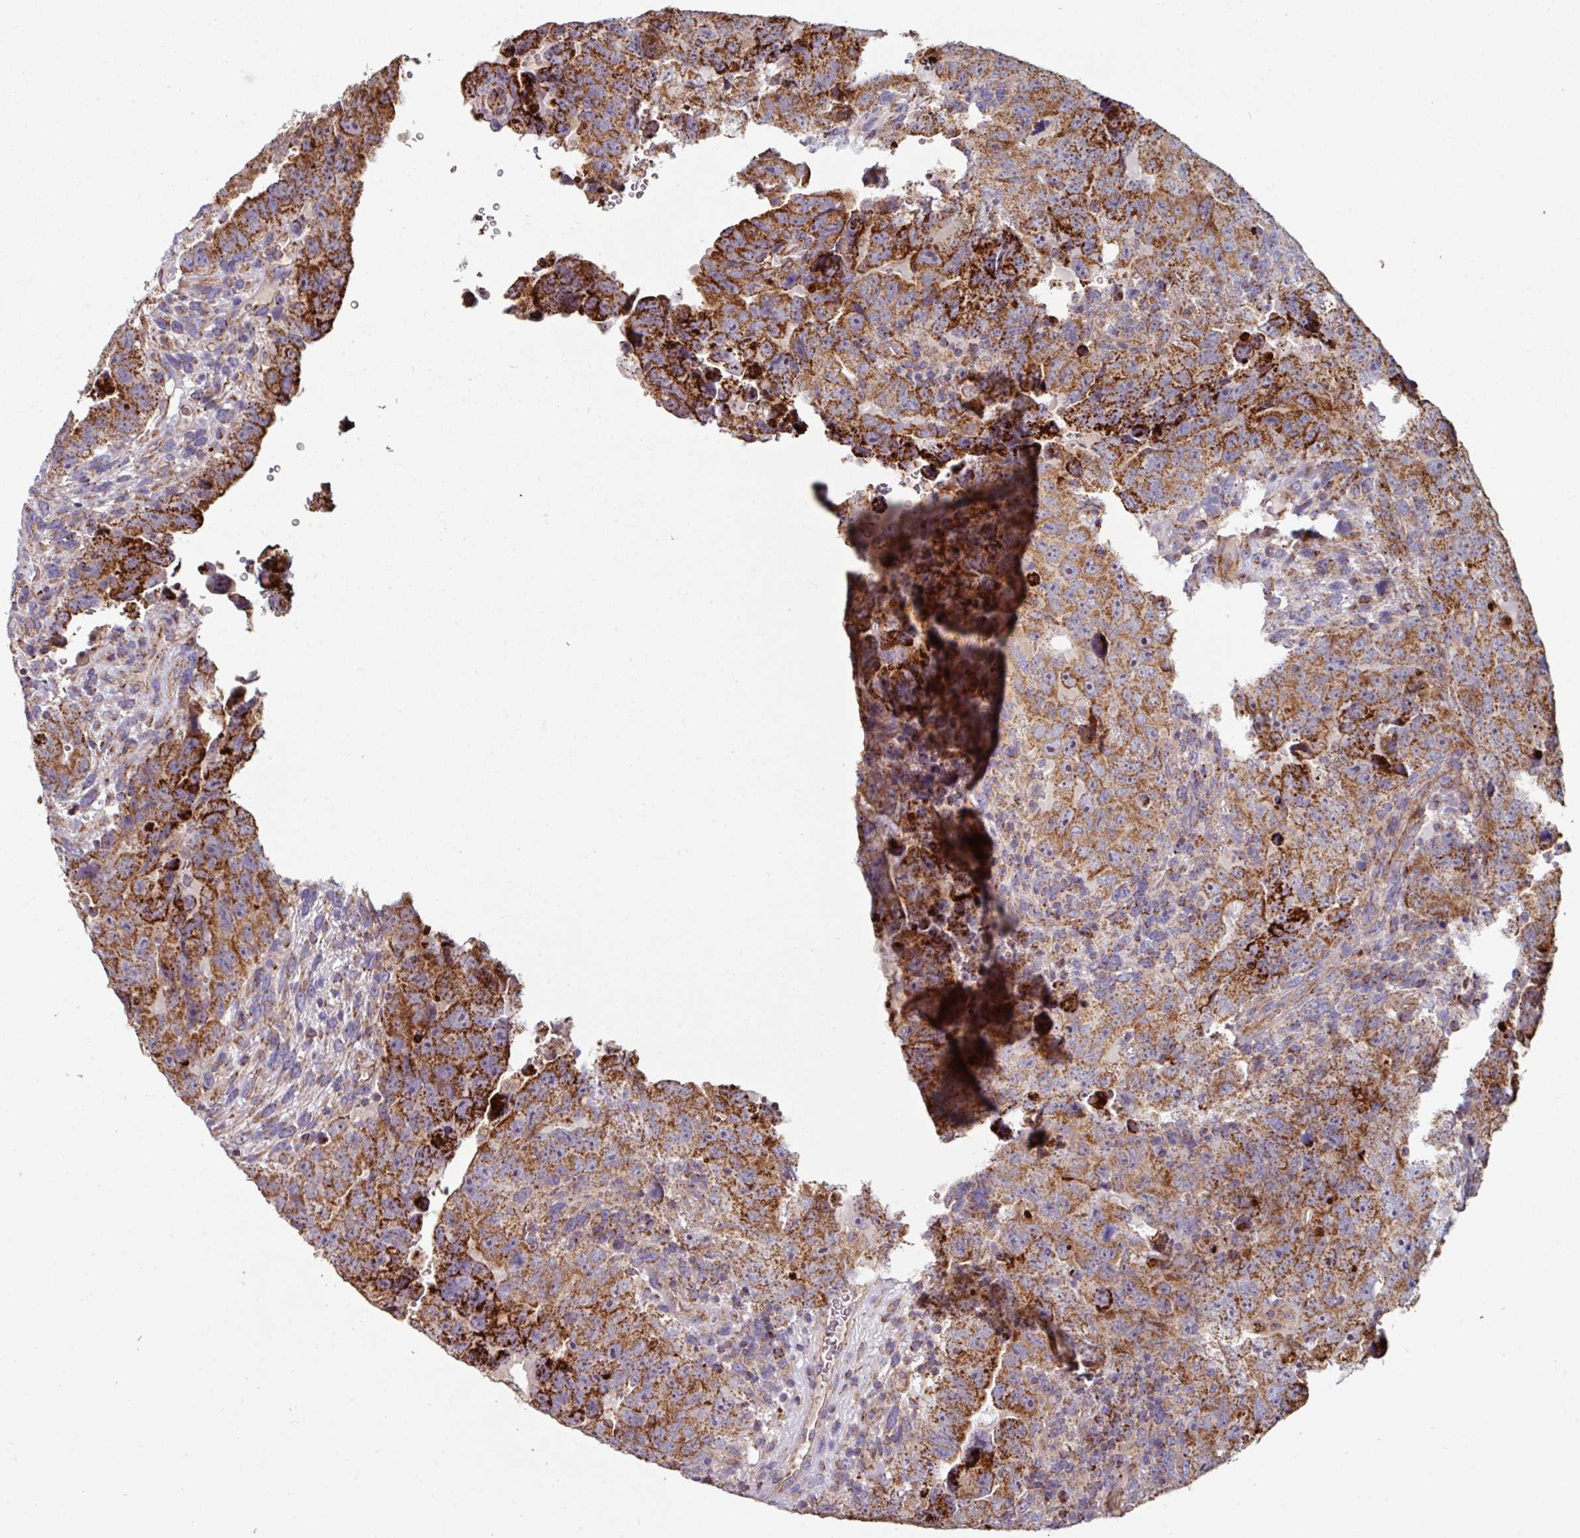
{"staining": {"intensity": "strong", "quantity": ">75%", "location": "cytoplasmic/membranous"}, "tissue": "testis cancer", "cell_type": "Tumor cells", "image_type": "cancer", "snomed": [{"axis": "morphology", "description": "Carcinoma, Embryonal, NOS"}, {"axis": "topography", "description": "Testis"}], "caption": "Immunohistochemistry (IHC) (DAB (3,3'-diaminobenzidine)) staining of embryonal carcinoma (testis) demonstrates strong cytoplasmic/membranous protein expression in approximately >75% of tumor cells.", "gene": "OR2D3", "patient": {"sex": "male", "age": 24}}